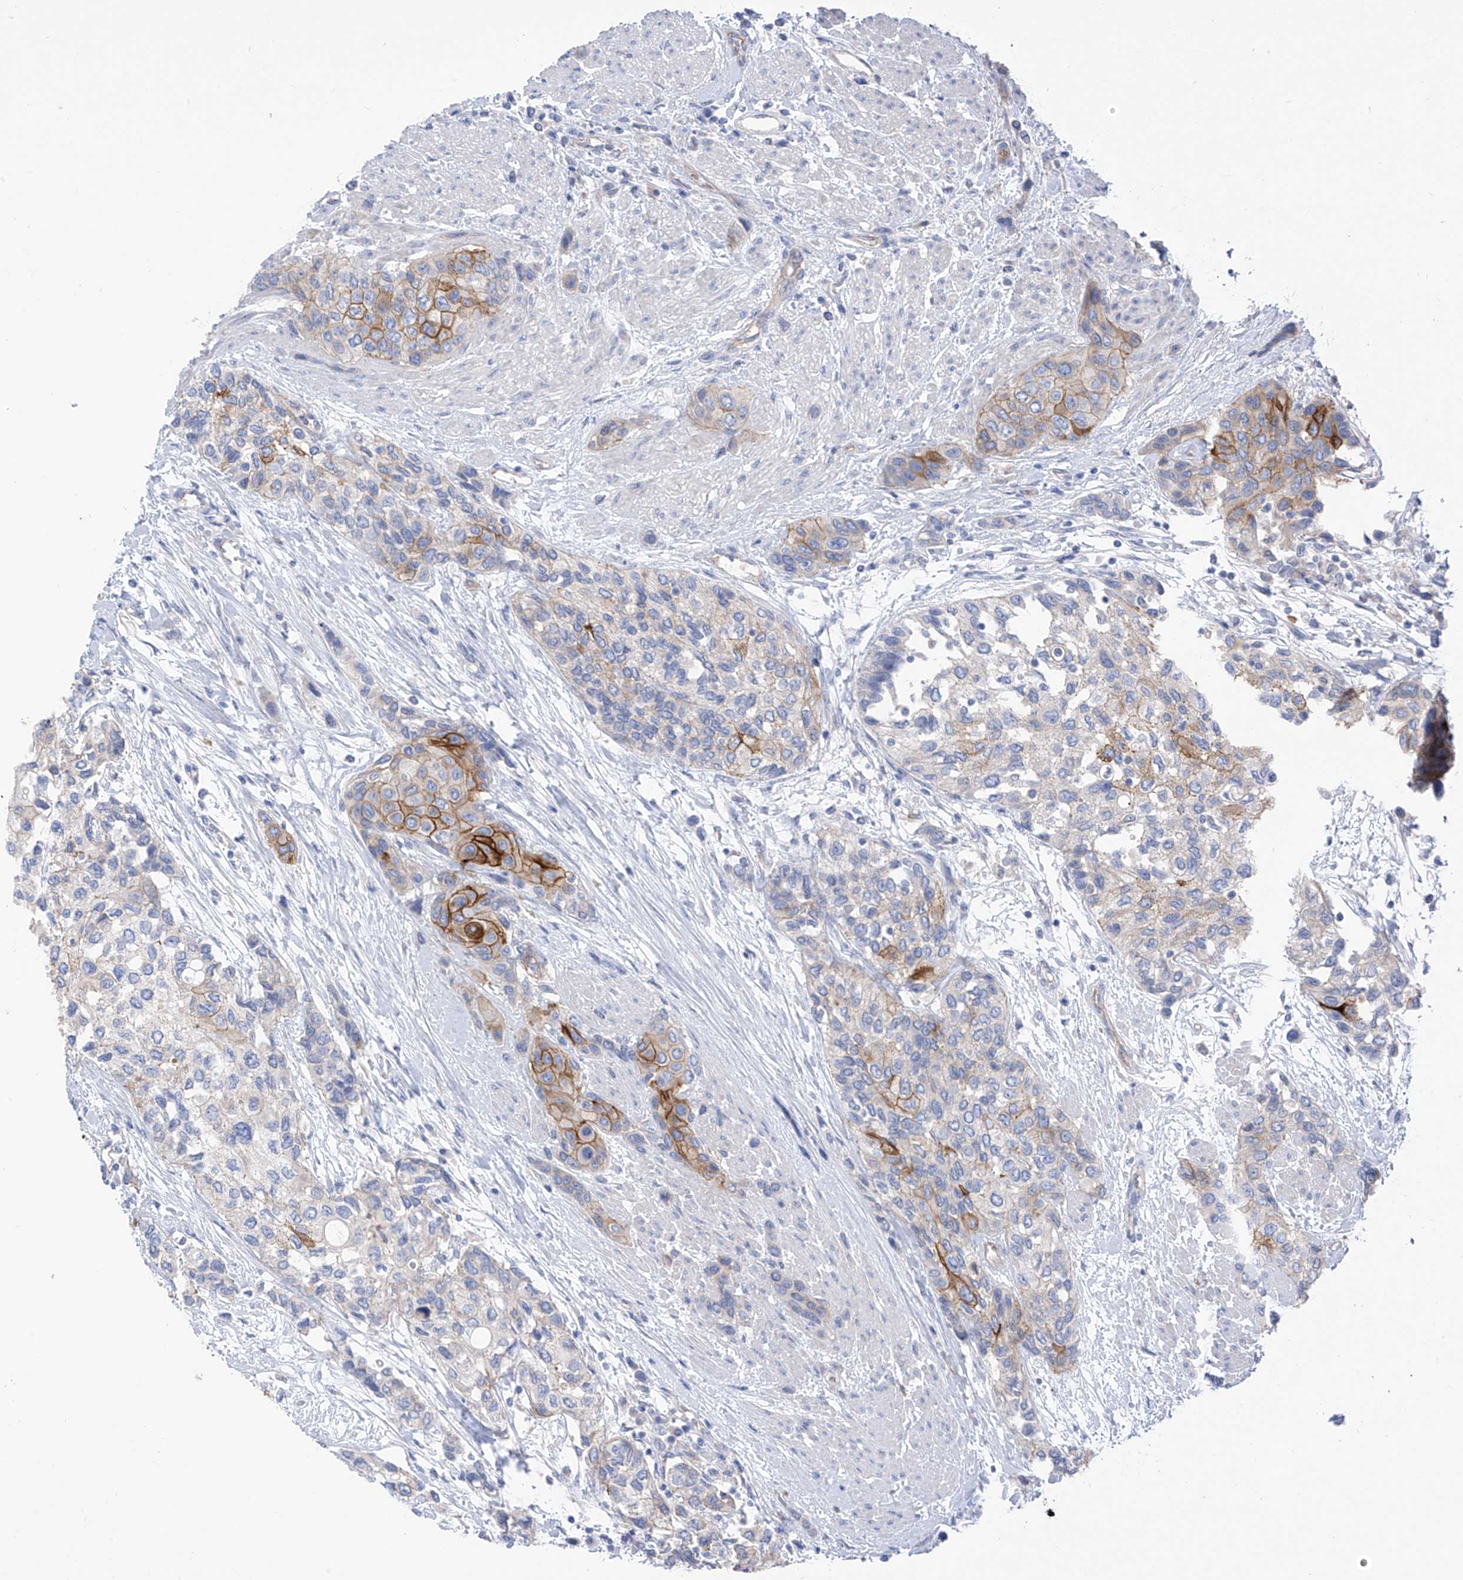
{"staining": {"intensity": "moderate", "quantity": "25%-75%", "location": "cytoplasmic/membranous"}, "tissue": "urothelial cancer", "cell_type": "Tumor cells", "image_type": "cancer", "snomed": [{"axis": "morphology", "description": "Normal tissue, NOS"}, {"axis": "morphology", "description": "Urothelial carcinoma, High grade"}, {"axis": "topography", "description": "Vascular tissue"}, {"axis": "topography", "description": "Urinary bladder"}], "caption": "This is a histology image of immunohistochemistry (IHC) staining of urothelial cancer, which shows moderate staining in the cytoplasmic/membranous of tumor cells.", "gene": "ITGA9", "patient": {"sex": "female", "age": 56}}